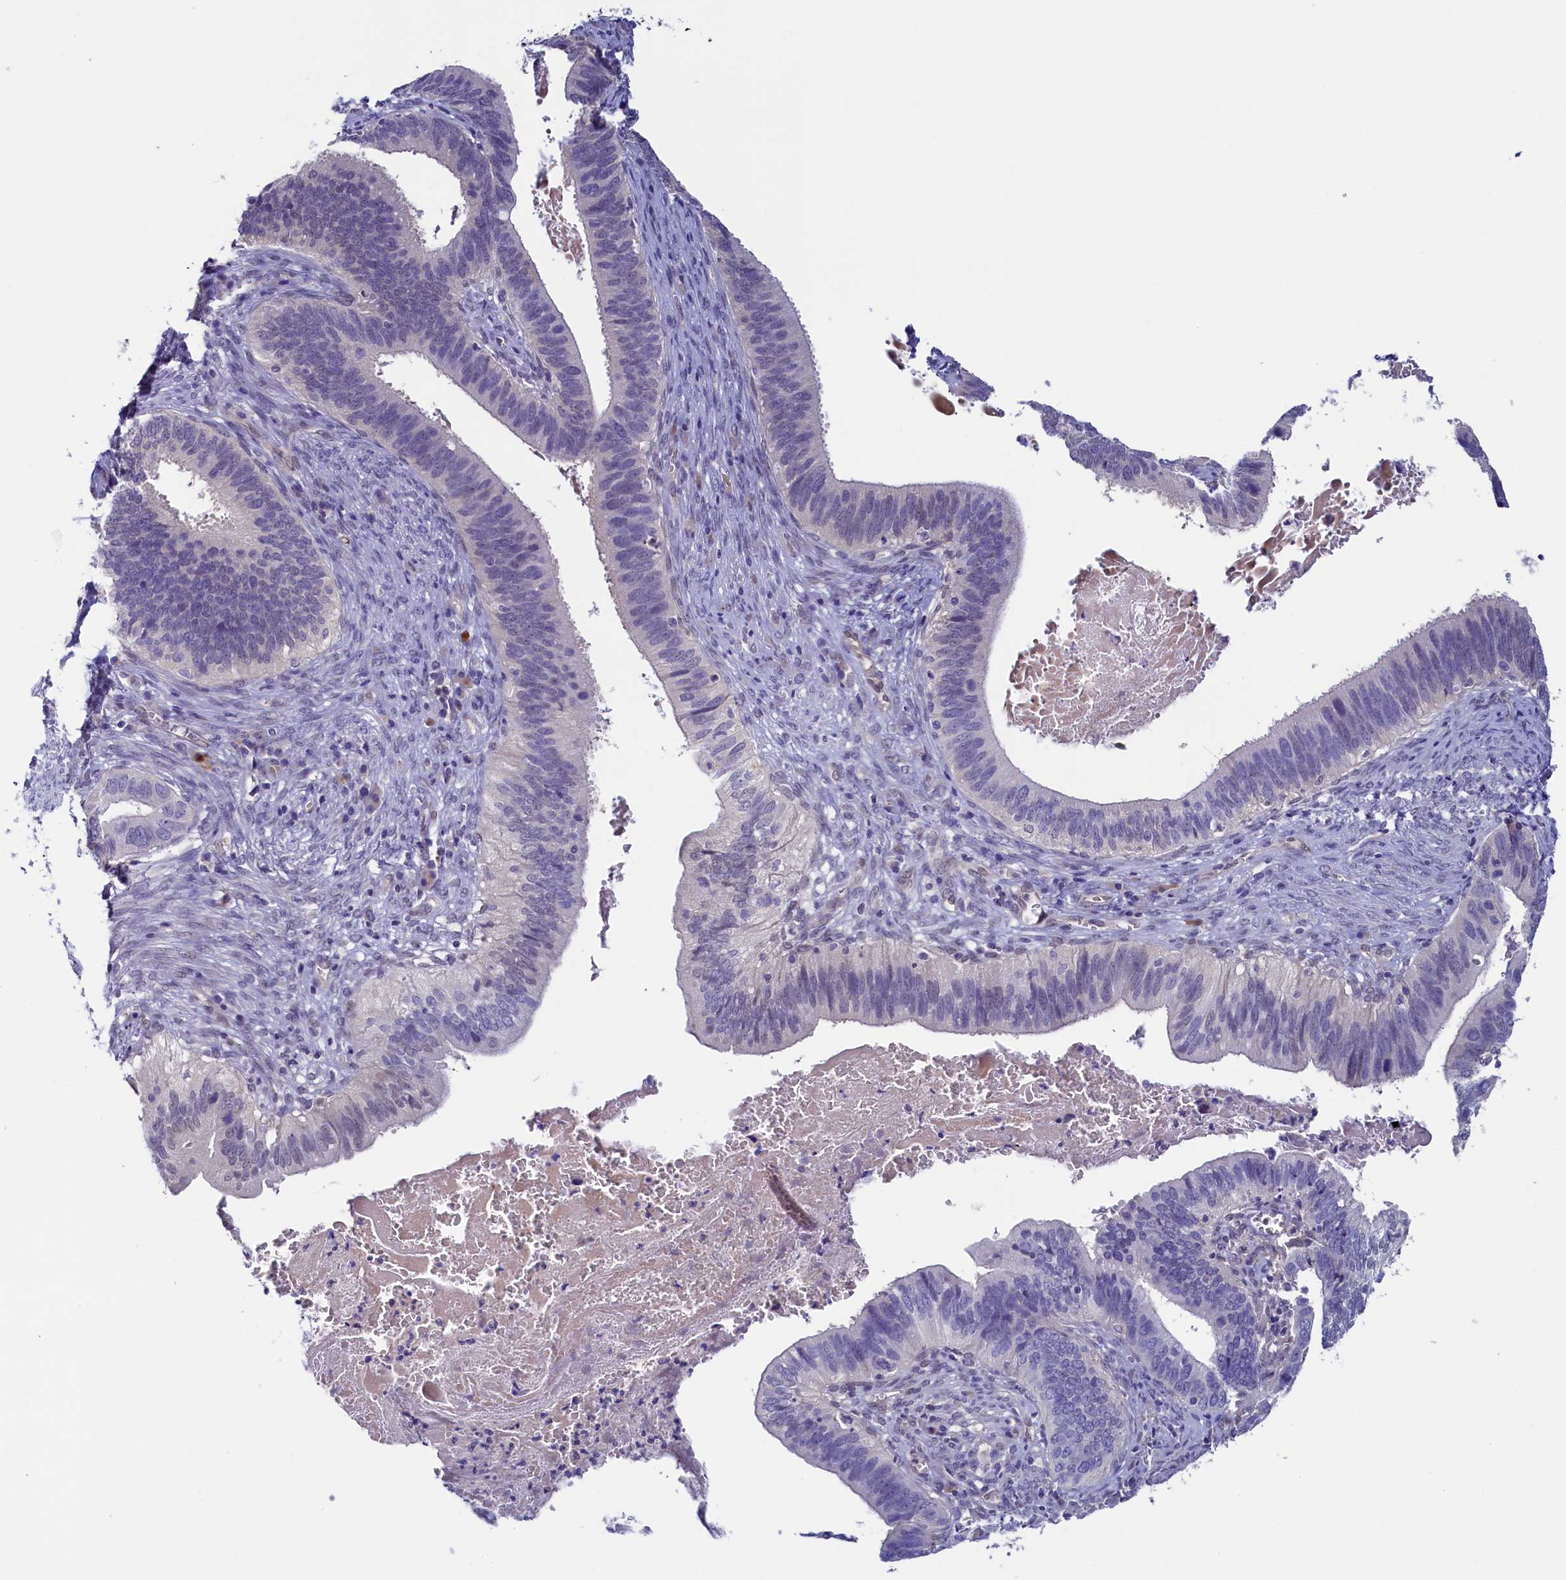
{"staining": {"intensity": "negative", "quantity": "none", "location": "none"}, "tissue": "cervical cancer", "cell_type": "Tumor cells", "image_type": "cancer", "snomed": [{"axis": "morphology", "description": "Adenocarcinoma, NOS"}, {"axis": "topography", "description": "Cervix"}], "caption": "The IHC micrograph has no significant staining in tumor cells of cervical adenocarcinoma tissue.", "gene": "FLYWCH2", "patient": {"sex": "female", "age": 42}}